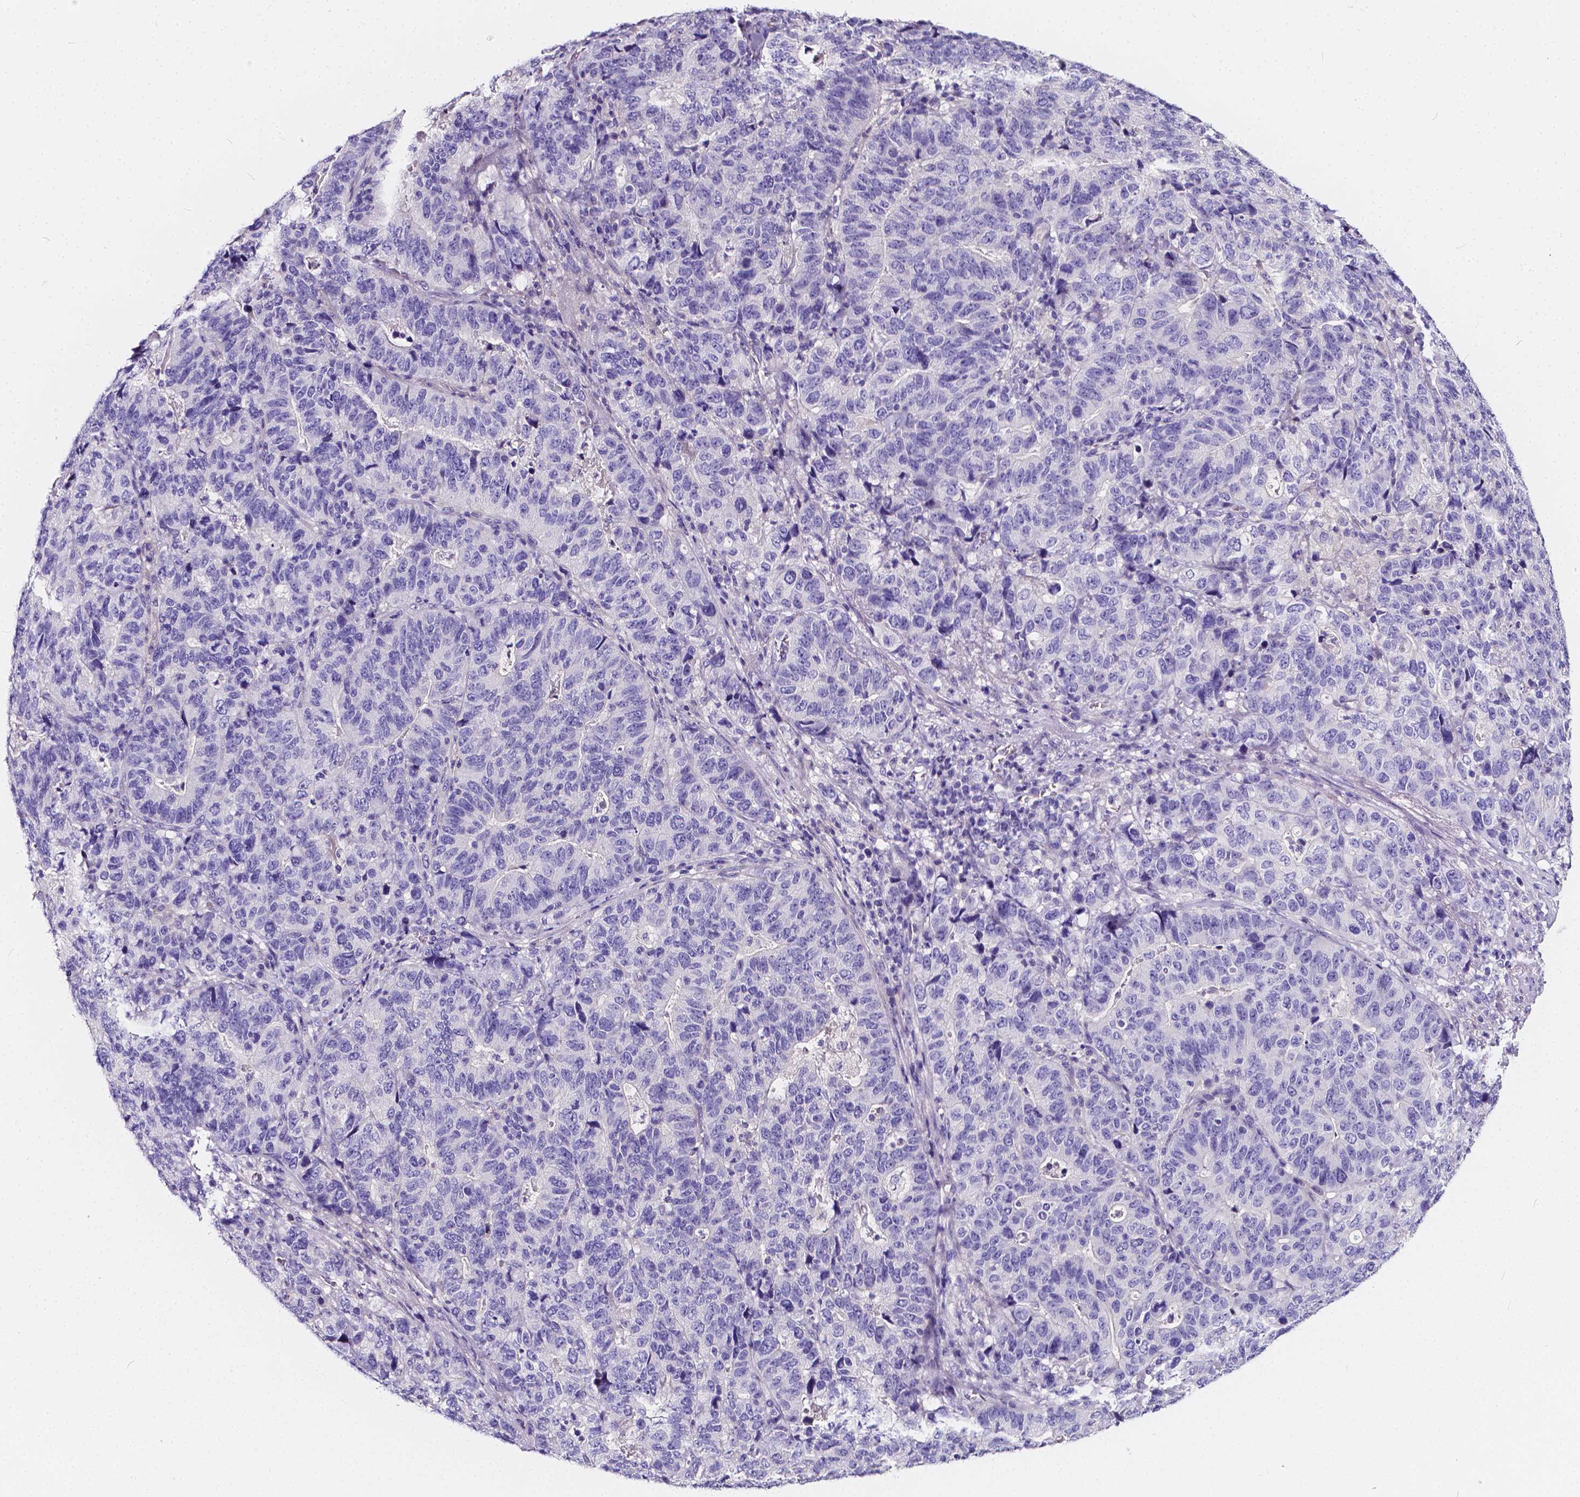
{"staining": {"intensity": "negative", "quantity": "none", "location": "none"}, "tissue": "stomach cancer", "cell_type": "Tumor cells", "image_type": "cancer", "snomed": [{"axis": "morphology", "description": "Adenocarcinoma, NOS"}, {"axis": "topography", "description": "Stomach, upper"}], "caption": "A photomicrograph of stomach adenocarcinoma stained for a protein displays no brown staining in tumor cells.", "gene": "CLSTN2", "patient": {"sex": "female", "age": 67}}